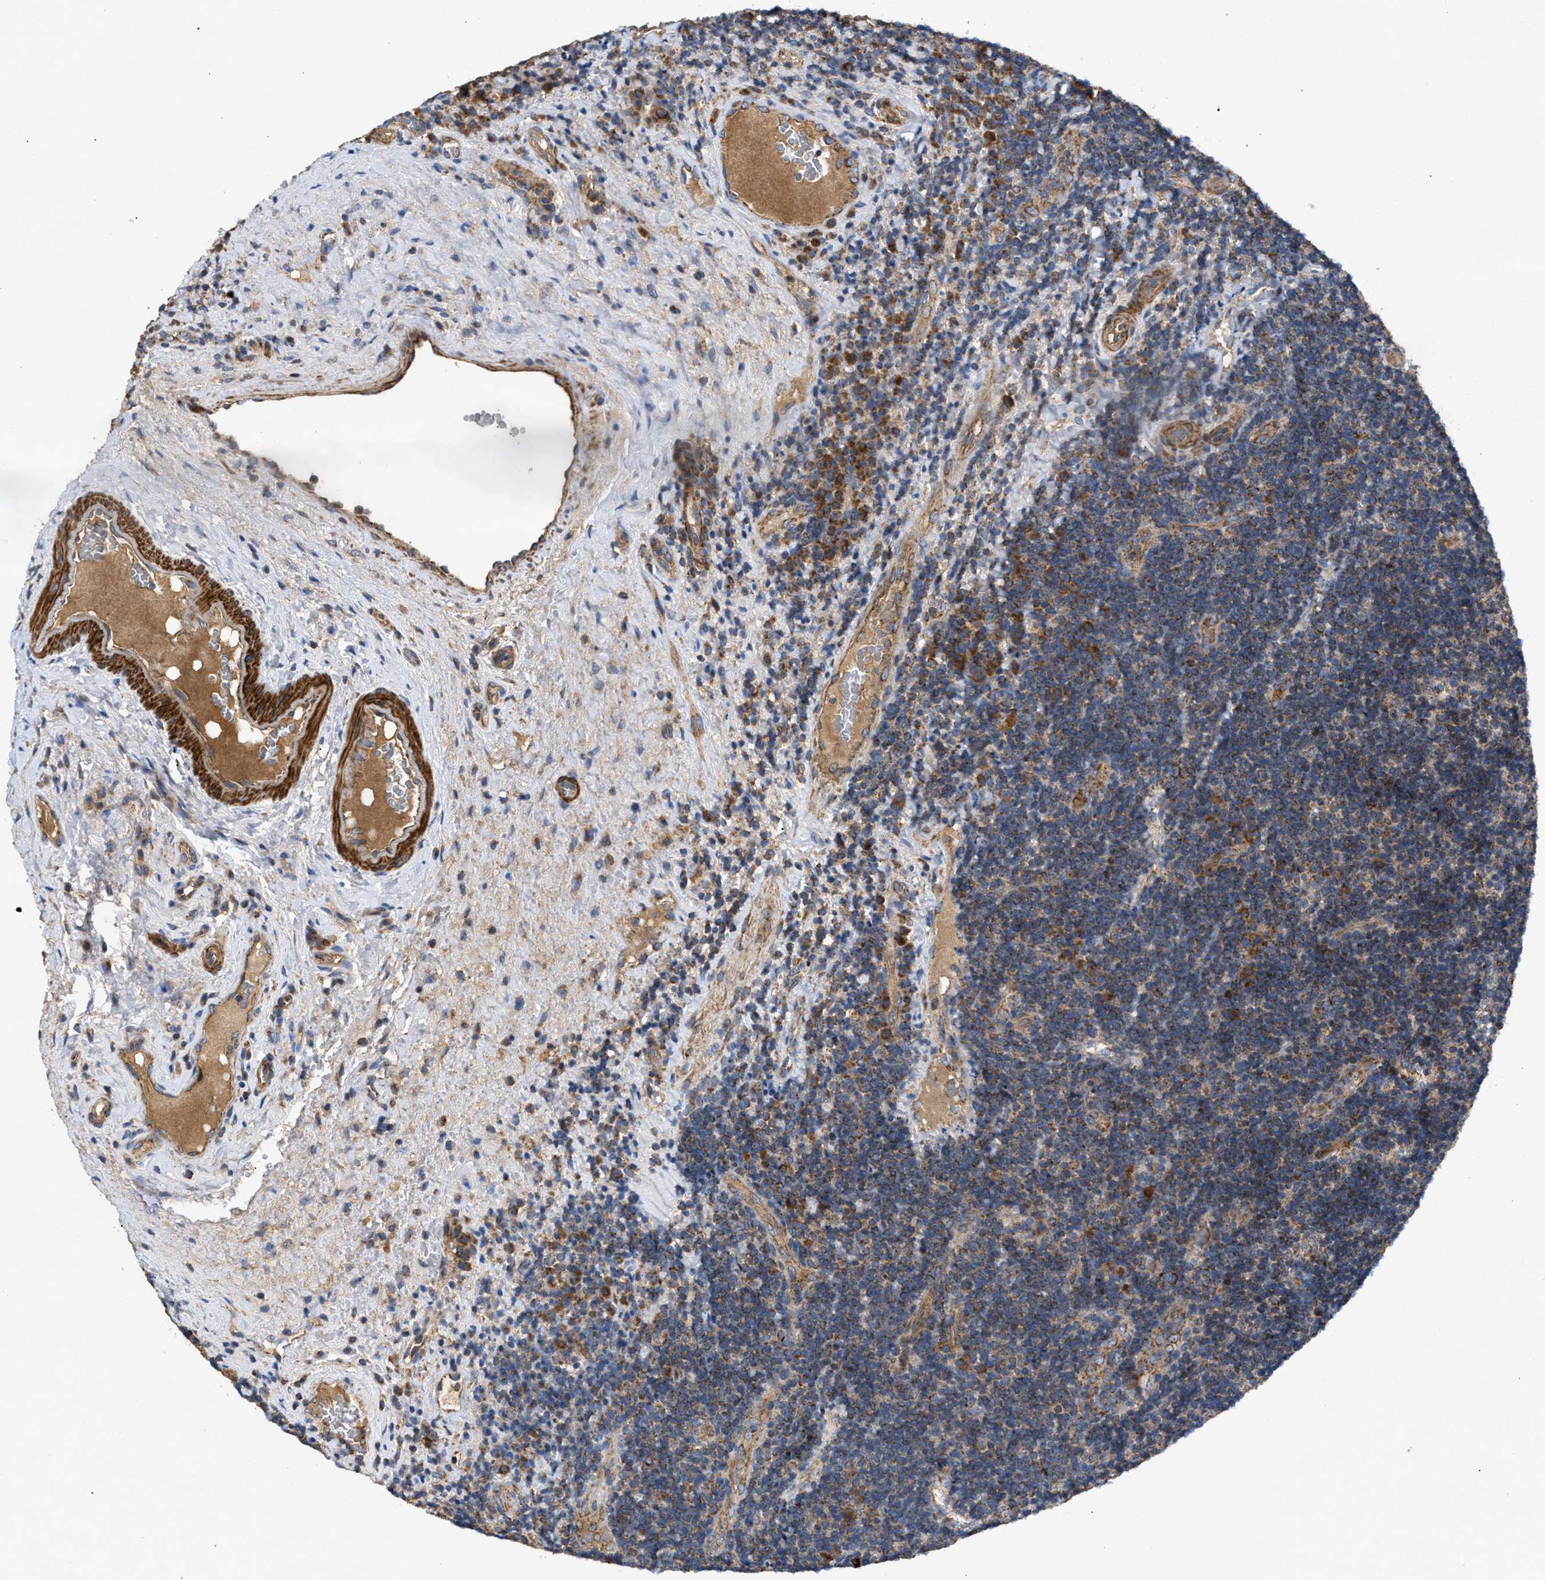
{"staining": {"intensity": "moderate", "quantity": "25%-75%", "location": "cytoplasmic/membranous"}, "tissue": "lymphoma", "cell_type": "Tumor cells", "image_type": "cancer", "snomed": [{"axis": "morphology", "description": "Malignant lymphoma, non-Hodgkin's type, High grade"}, {"axis": "topography", "description": "Tonsil"}], "caption": "DAB (3,3'-diaminobenzidine) immunohistochemical staining of lymphoma shows moderate cytoplasmic/membranous protein expression in about 25%-75% of tumor cells.", "gene": "TACO1", "patient": {"sex": "female", "age": 36}}